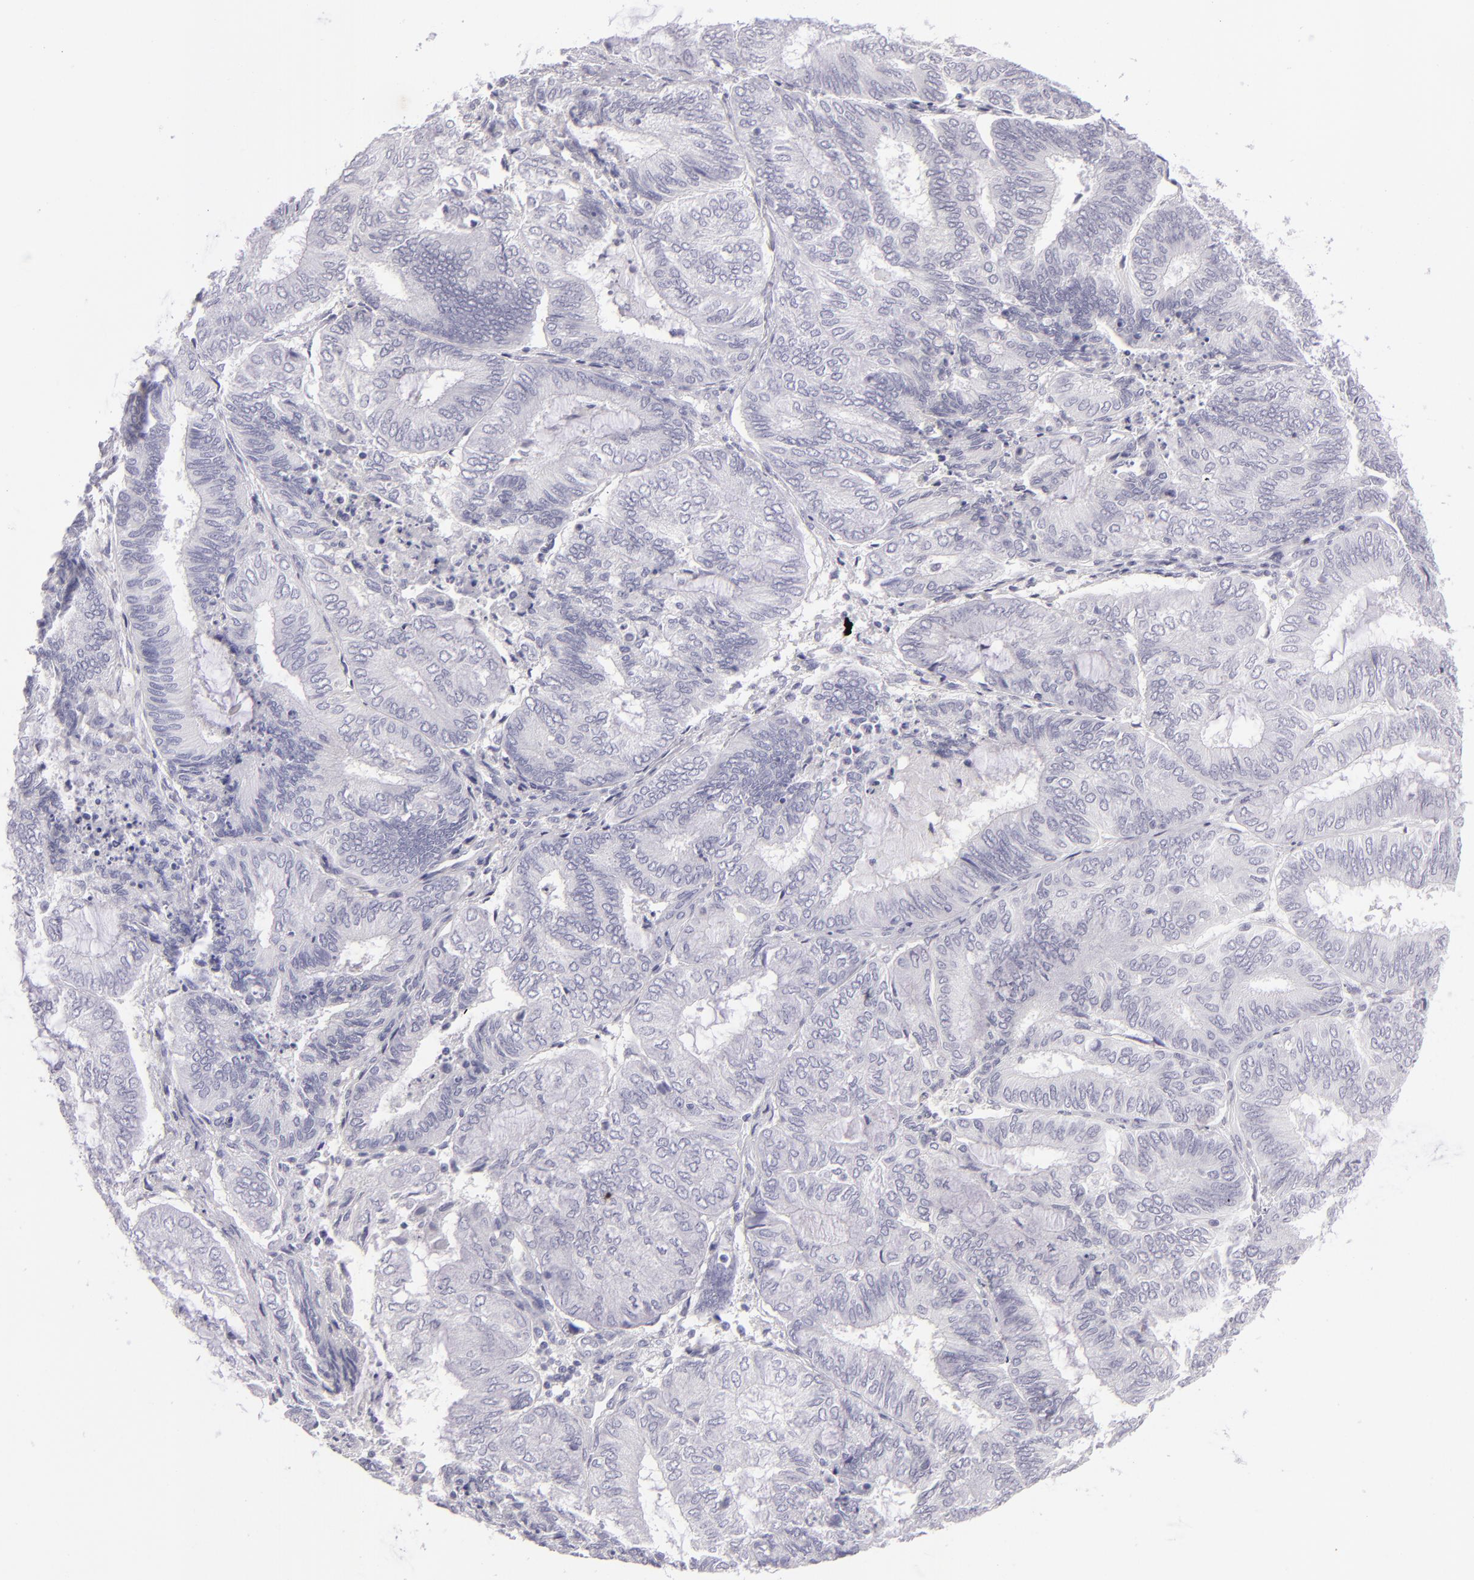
{"staining": {"intensity": "negative", "quantity": "none", "location": "none"}, "tissue": "endometrial cancer", "cell_type": "Tumor cells", "image_type": "cancer", "snomed": [{"axis": "morphology", "description": "Adenocarcinoma, NOS"}, {"axis": "topography", "description": "Endometrium"}], "caption": "An immunohistochemistry photomicrograph of endometrial cancer is shown. There is no staining in tumor cells of endometrial cancer.", "gene": "VIL1", "patient": {"sex": "female", "age": 59}}